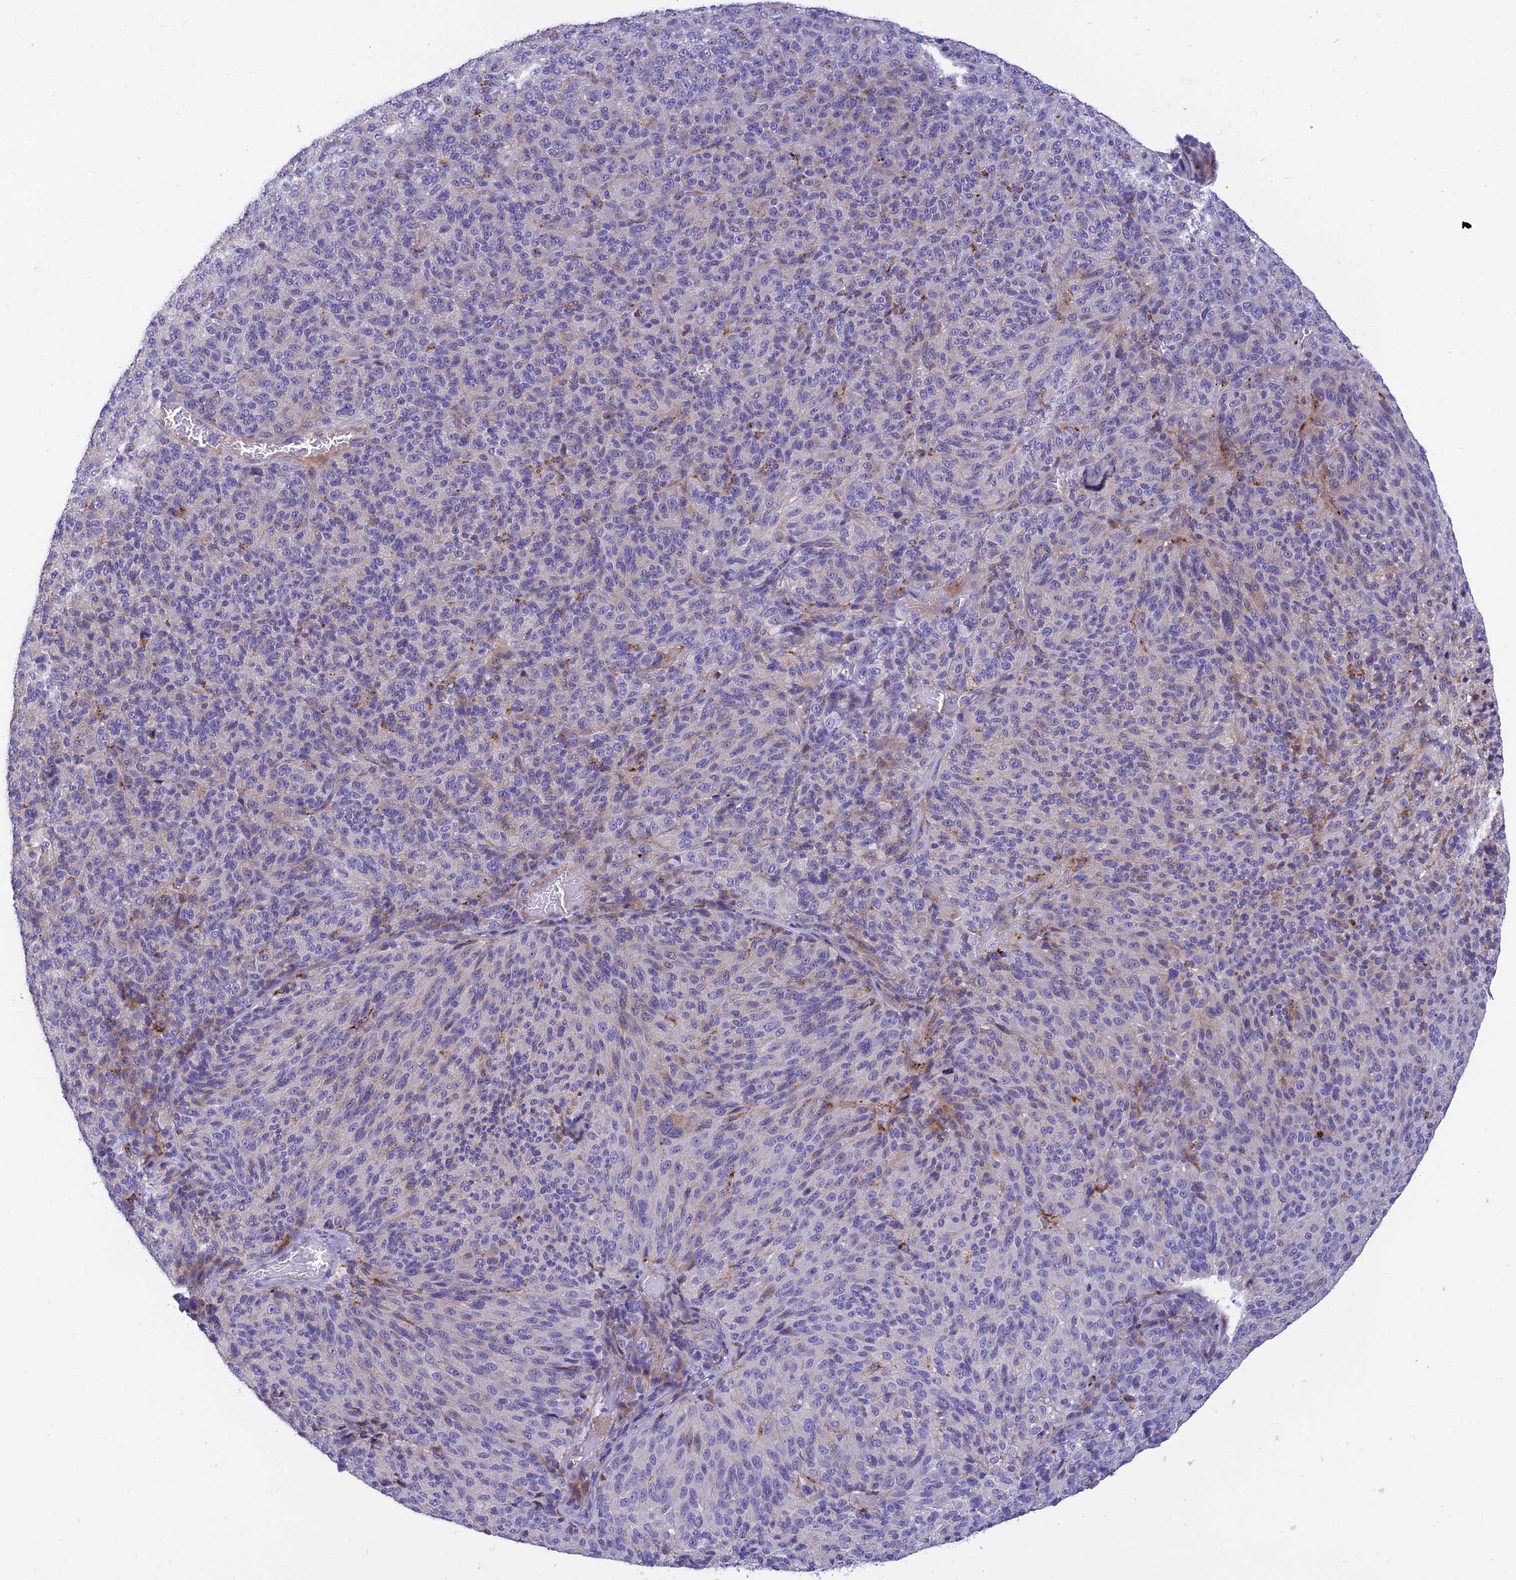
{"staining": {"intensity": "negative", "quantity": "none", "location": "none"}, "tissue": "melanoma", "cell_type": "Tumor cells", "image_type": "cancer", "snomed": [{"axis": "morphology", "description": "Malignant melanoma, Metastatic site"}, {"axis": "topography", "description": "Brain"}], "caption": "DAB (3,3'-diaminobenzidine) immunohistochemical staining of human melanoma displays no significant staining in tumor cells.", "gene": "CCDC157", "patient": {"sex": "female", "age": 56}}